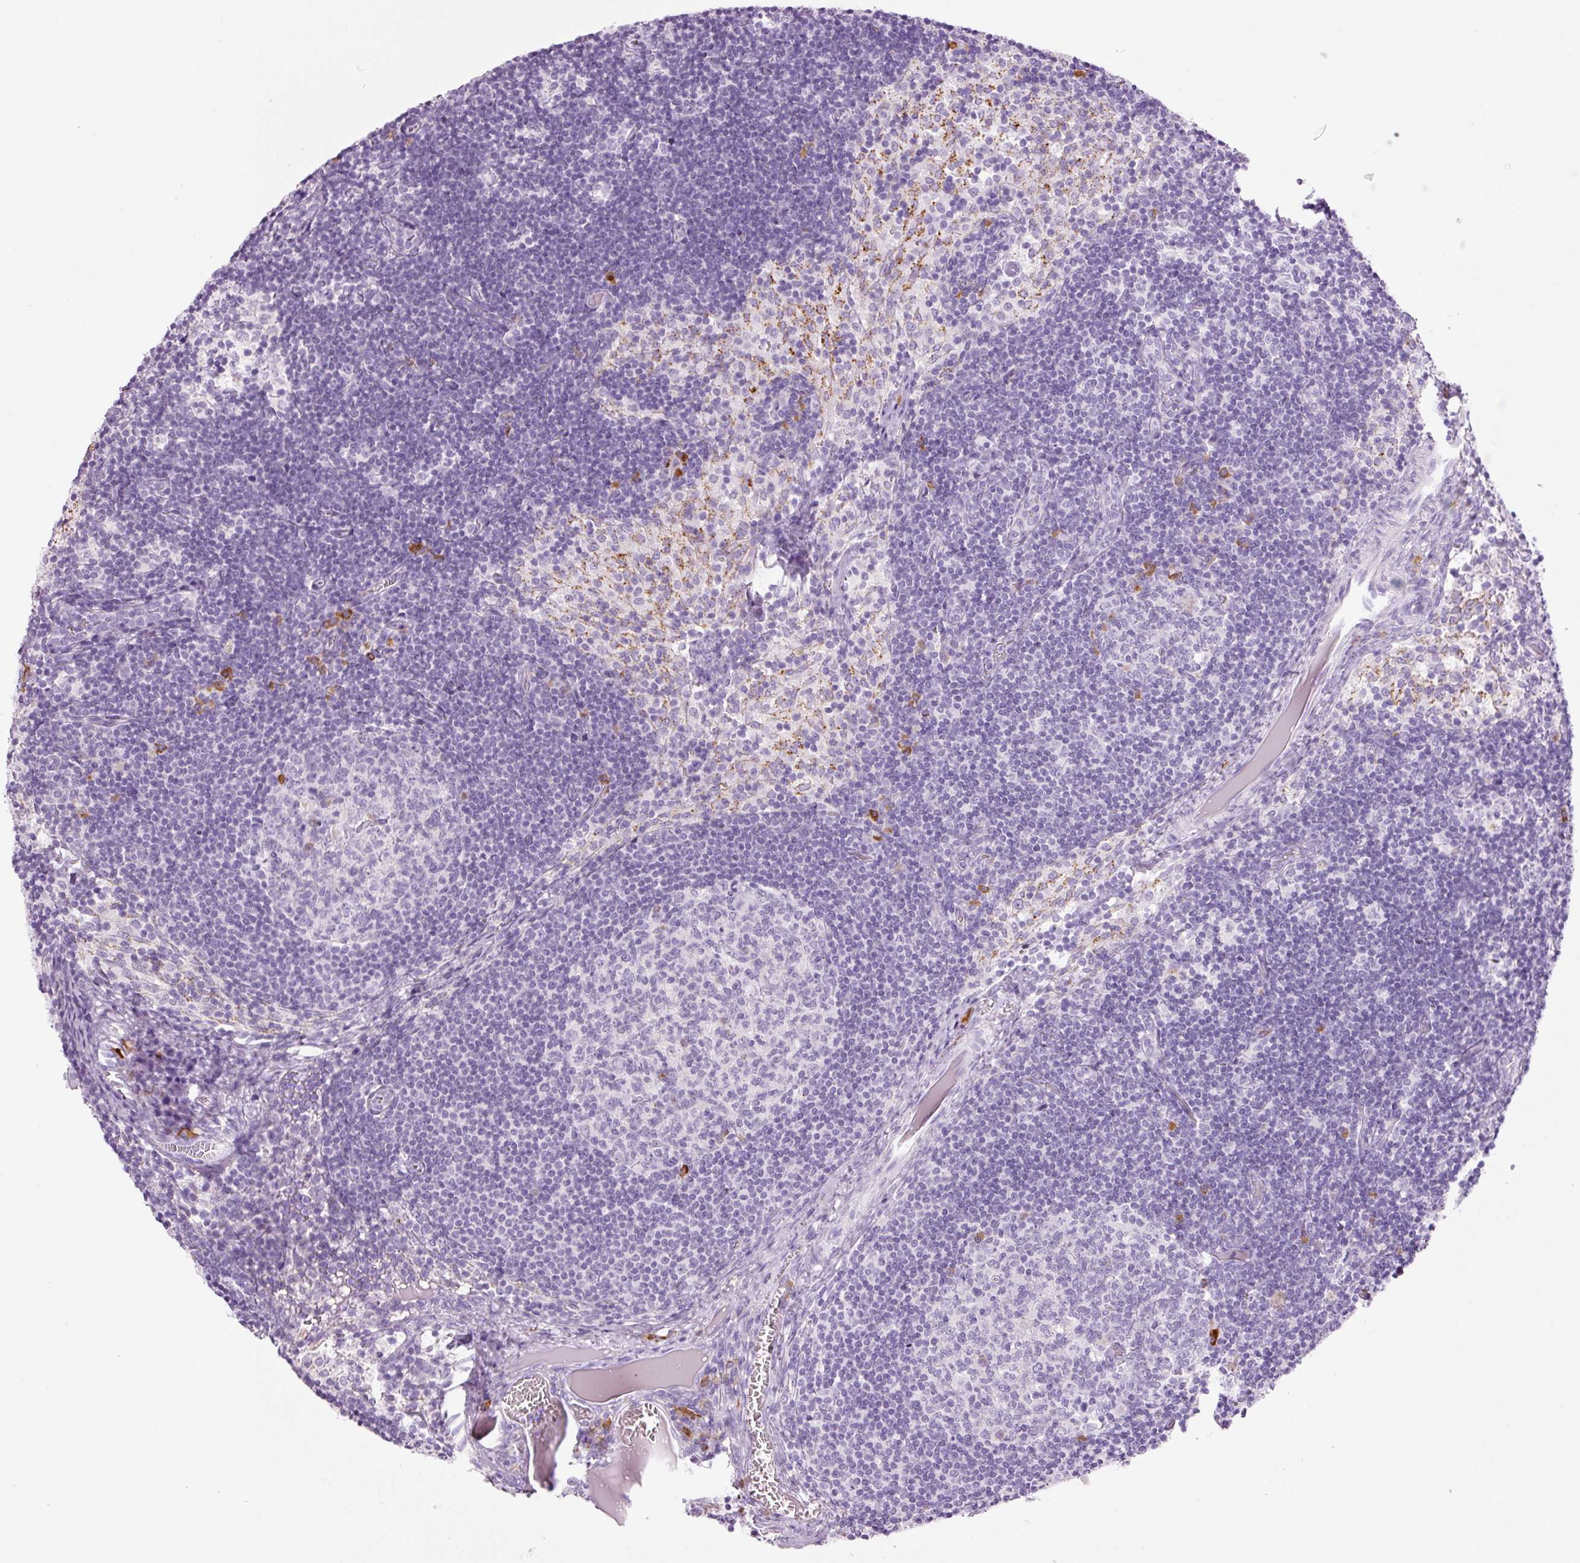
{"staining": {"intensity": "negative", "quantity": "none", "location": "none"}, "tissue": "lymph node", "cell_type": "Germinal center cells", "image_type": "normal", "snomed": [{"axis": "morphology", "description": "Normal tissue, NOS"}, {"axis": "topography", "description": "Lymph node"}], "caption": "An IHC histopathology image of normal lymph node is shown. There is no staining in germinal center cells of lymph node.", "gene": "KLF1", "patient": {"sex": "female", "age": 31}}